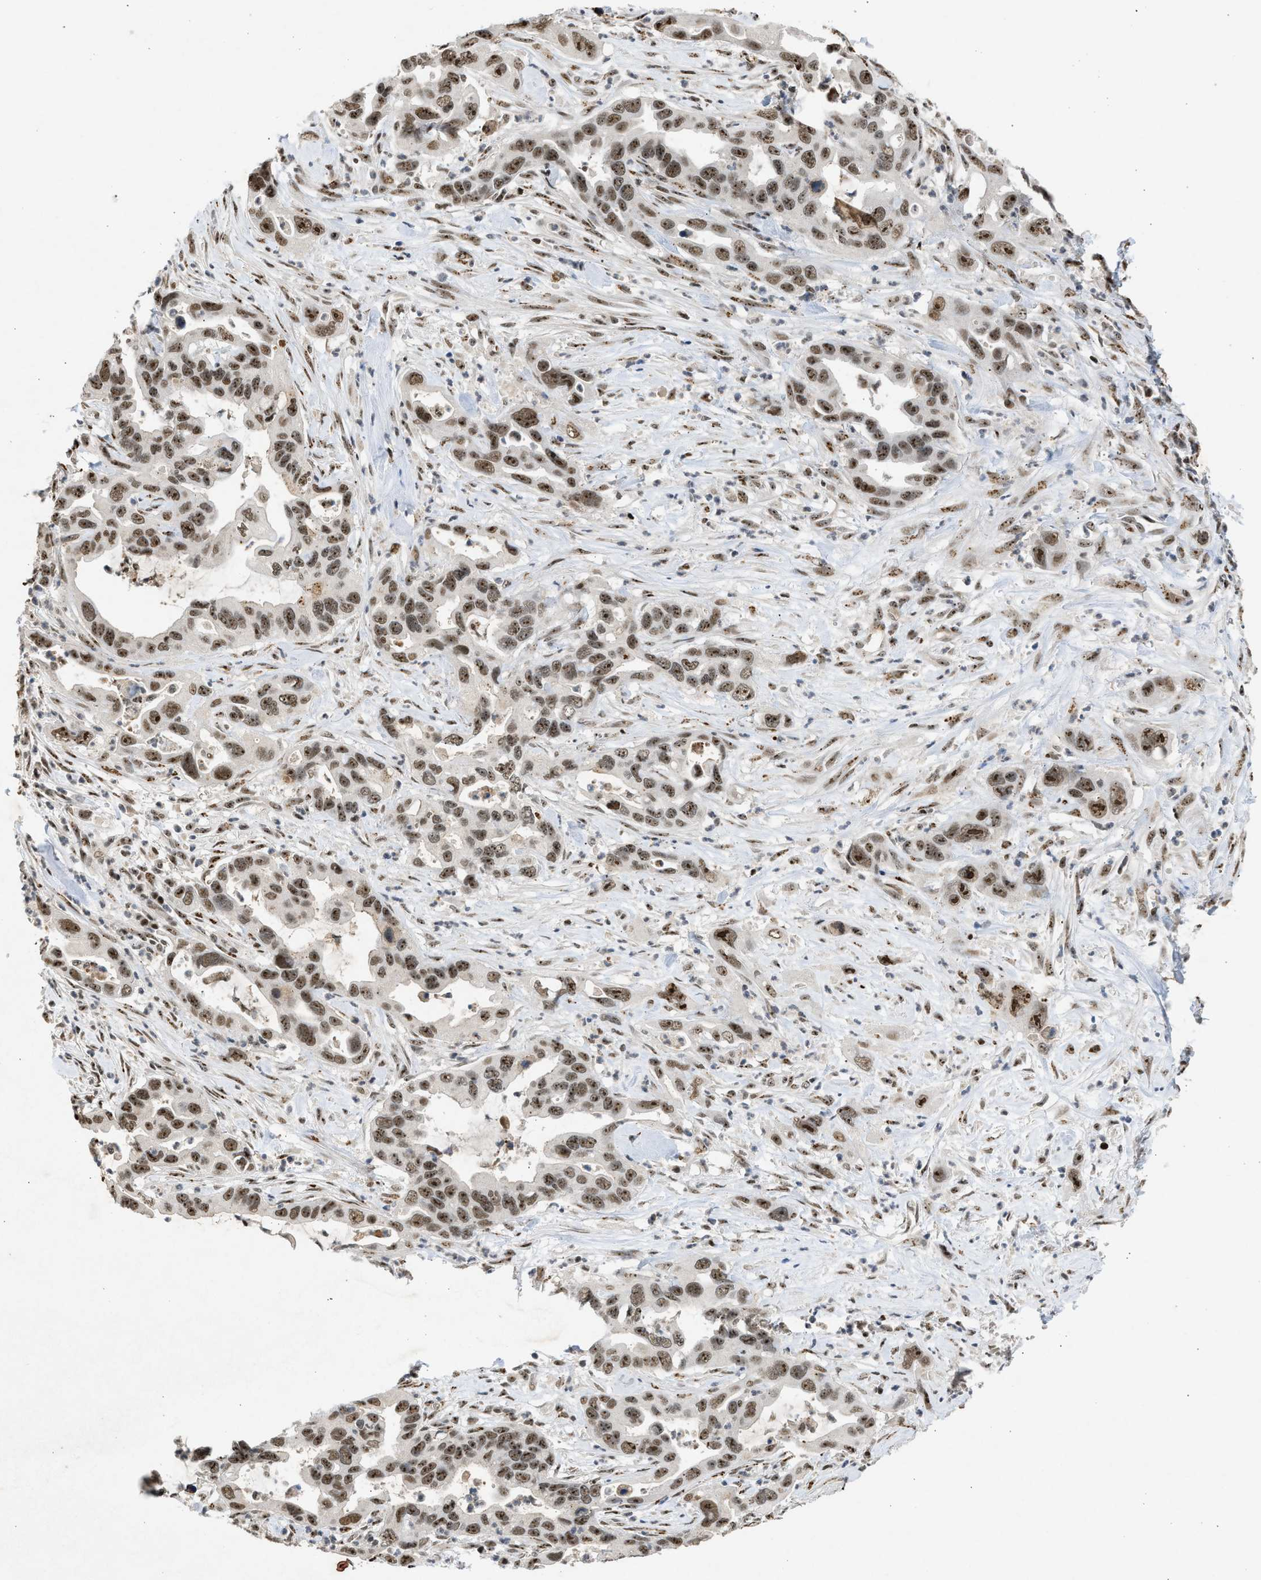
{"staining": {"intensity": "moderate", "quantity": ">75%", "location": "nuclear"}, "tissue": "pancreatic cancer", "cell_type": "Tumor cells", "image_type": "cancer", "snomed": [{"axis": "morphology", "description": "Adenocarcinoma, NOS"}, {"axis": "topography", "description": "Pancreas"}], "caption": "Pancreatic adenocarcinoma was stained to show a protein in brown. There is medium levels of moderate nuclear positivity in about >75% of tumor cells.", "gene": "TFDP2", "patient": {"sex": "female", "age": 70}}